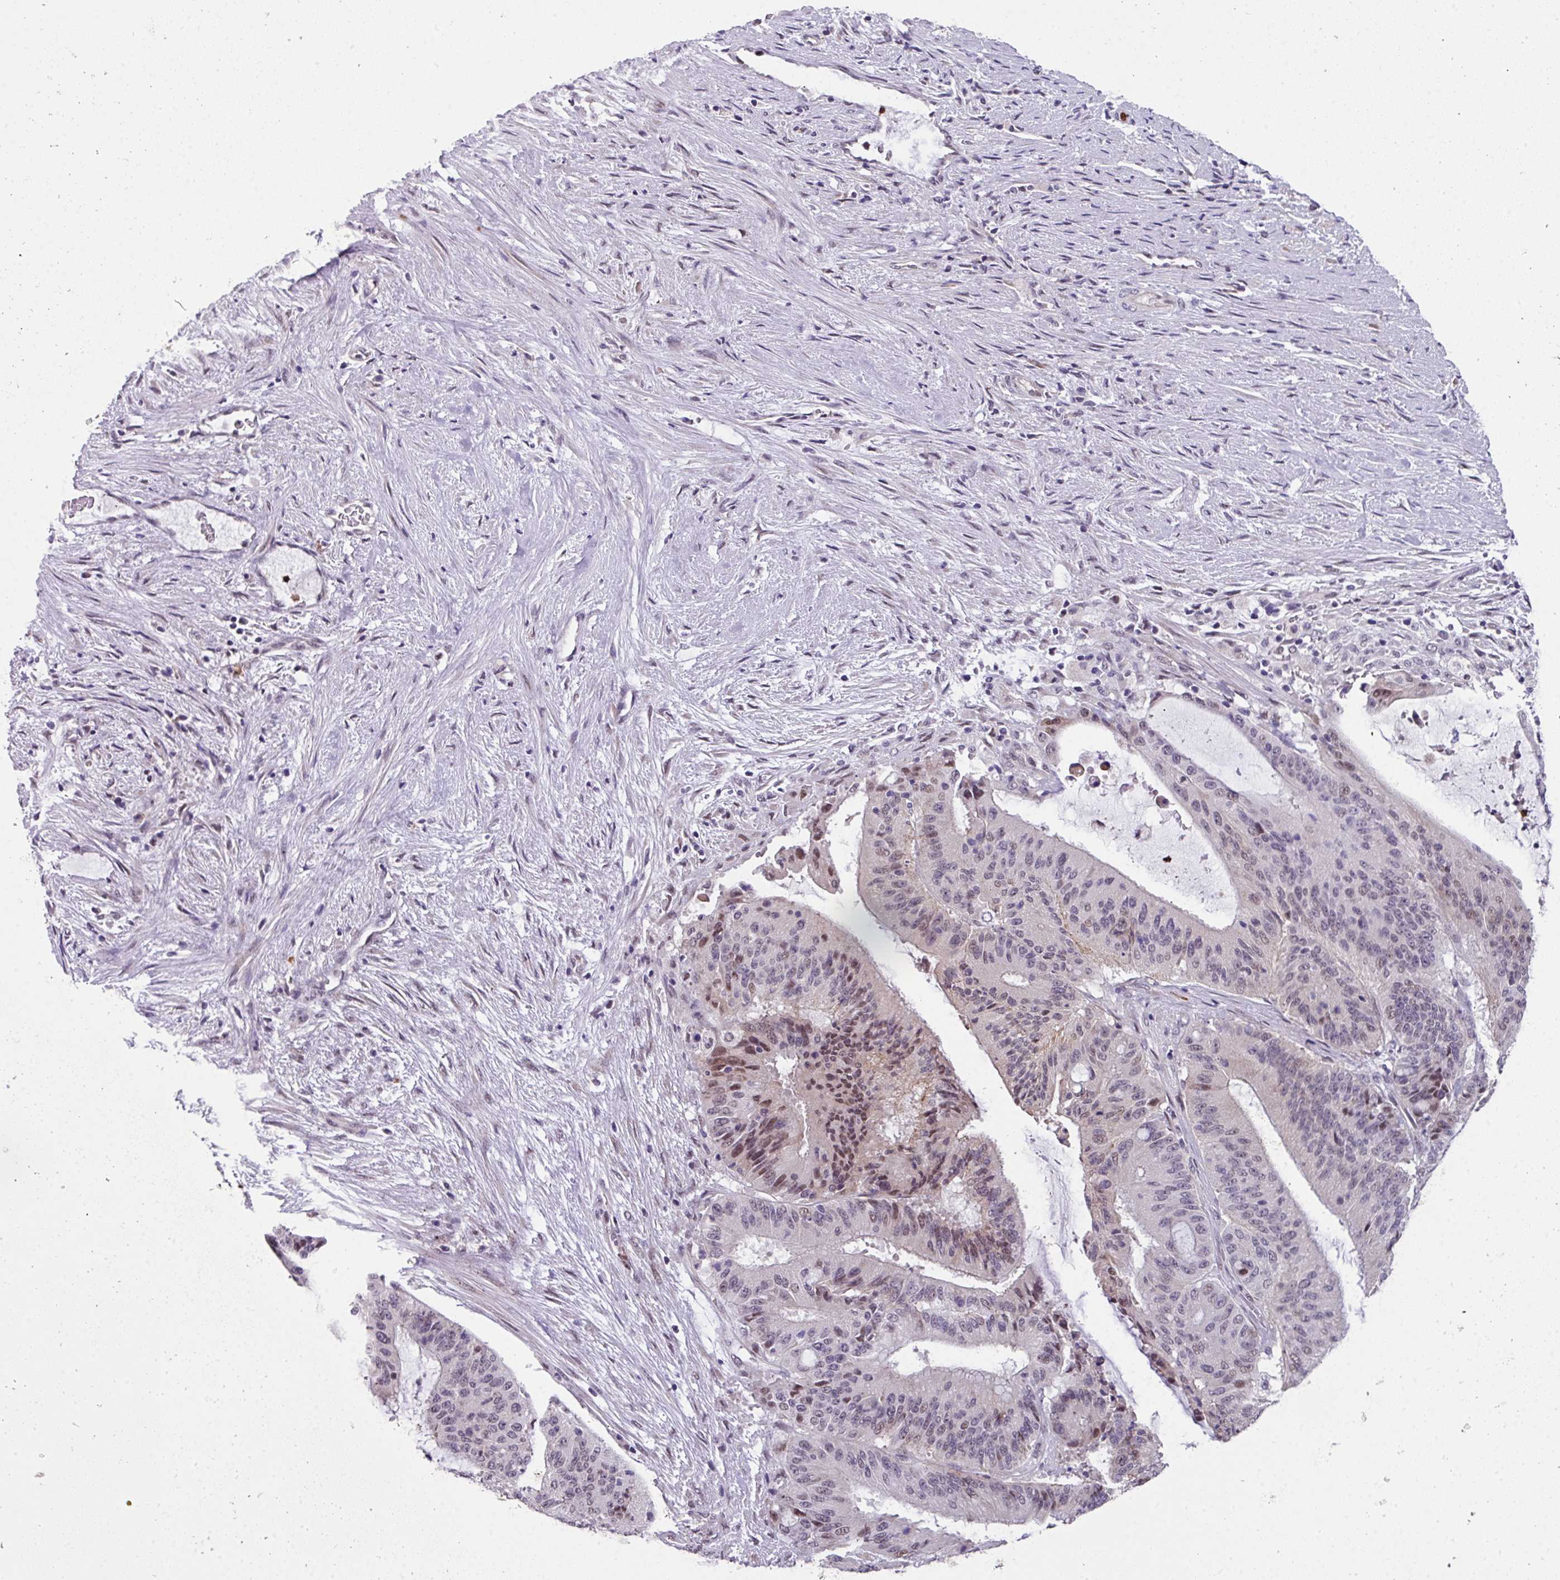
{"staining": {"intensity": "moderate", "quantity": "<25%", "location": "nuclear"}, "tissue": "liver cancer", "cell_type": "Tumor cells", "image_type": "cancer", "snomed": [{"axis": "morphology", "description": "Normal tissue, NOS"}, {"axis": "morphology", "description": "Cholangiocarcinoma"}, {"axis": "topography", "description": "Liver"}, {"axis": "topography", "description": "Peripheral nerve tissue"}], "caption": "Tumor cells reveal low levels of moderate nuclear expression in approximately <25% of cells in human cholangiocarcinoma (liver).", "gene": "ZFP3", "patient": {"sex": "female", "age": 73}}